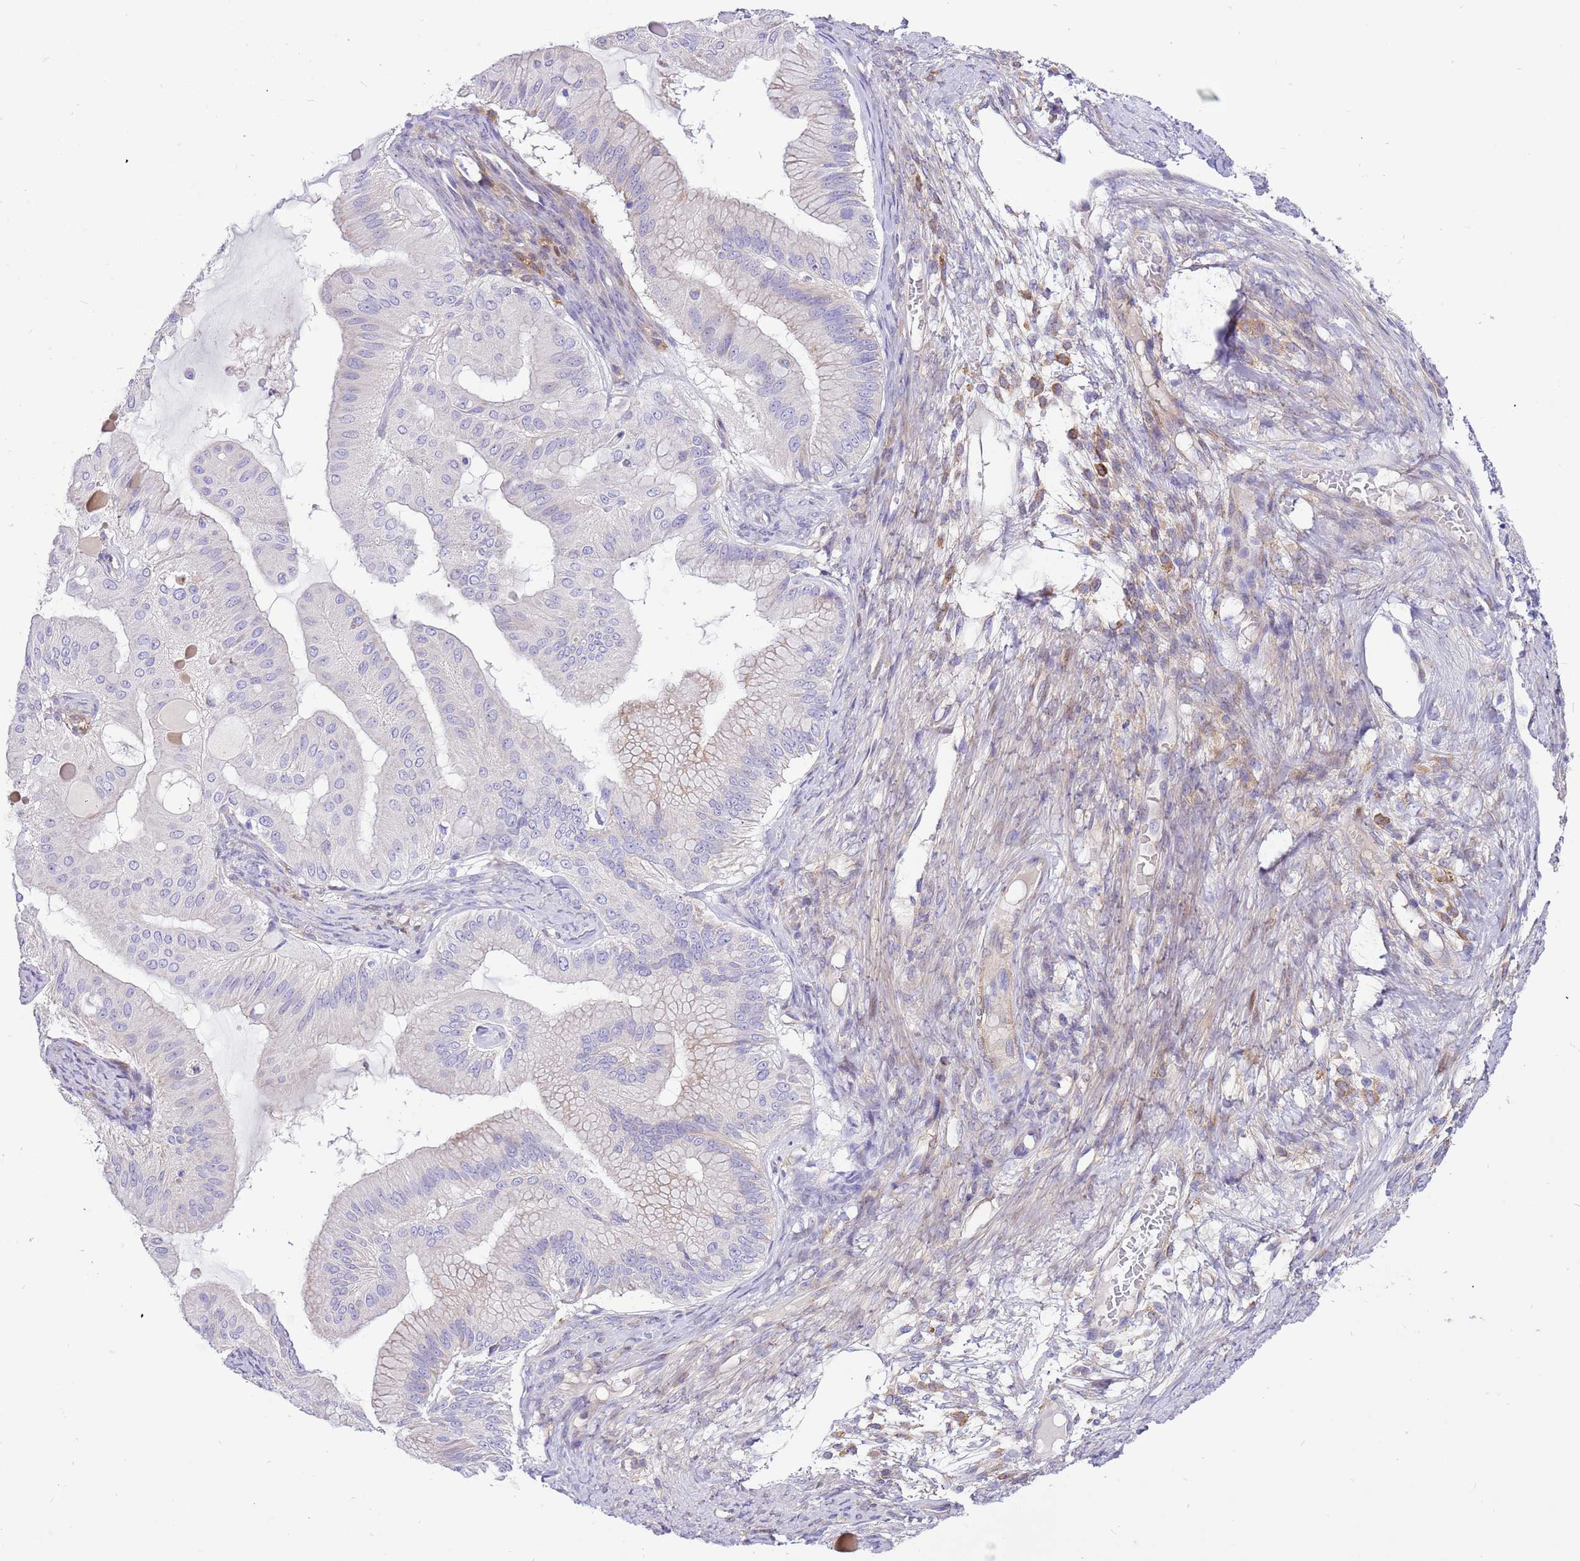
{"staining": {"intensity": "negative", "quantity": "none", "location": "none"}, "tissue": "ovarian cancer", "cell_type": "Tumor cells", "image_type": "cancer", "snomed": [{"axis": "morphology", "description": "Cystadenocarcinoma, mucinous, NOS"}, {"axis": "topography", "description": "Ovary"}], "caption": "Immunohistochemical staining of human ovarian cancer (mucinous cystadenocarcinoma) reveals no significant expression in tumor cells.", "gene": "SERINC3", "patient": {"sex": "female", "age": 61}}